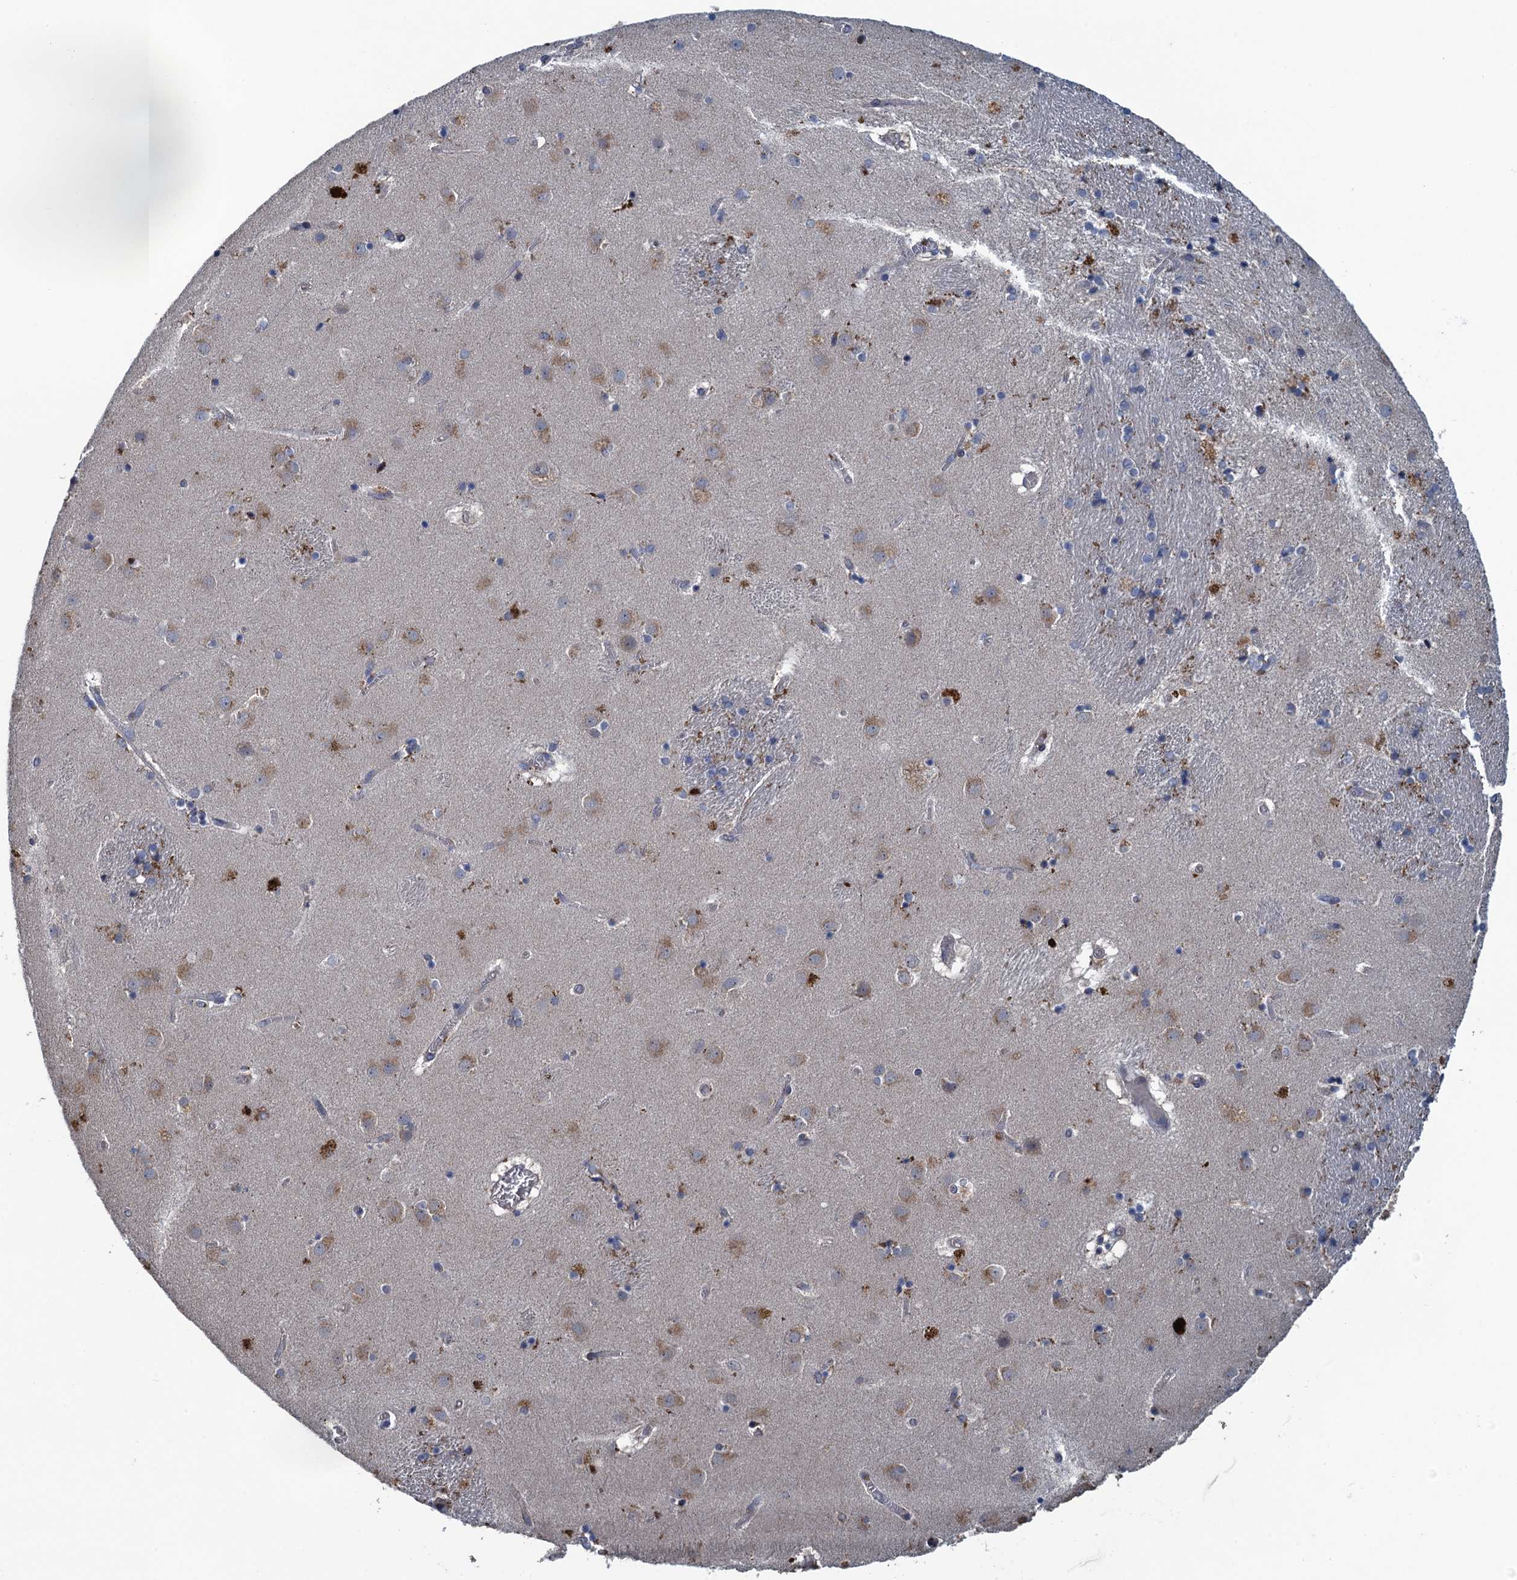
{"staining": {"intensity": "weak", "quantity": "<25%", "location": "cytoplasmic/membranous"}, "tissue": "caudate", "cell_type": "Glial cells", "image_type": "normal", "snomed": [{"axis": "morphology", "description": "Normal tissue, NOS"}, {"axis": "topography", "description": "Lateral ventricle wall"}], "caption": "Glial cells show no significant protein expression in normal caudate.", "gene": "KBTBD8", "patient": {"sex": "male", "age": 70}}